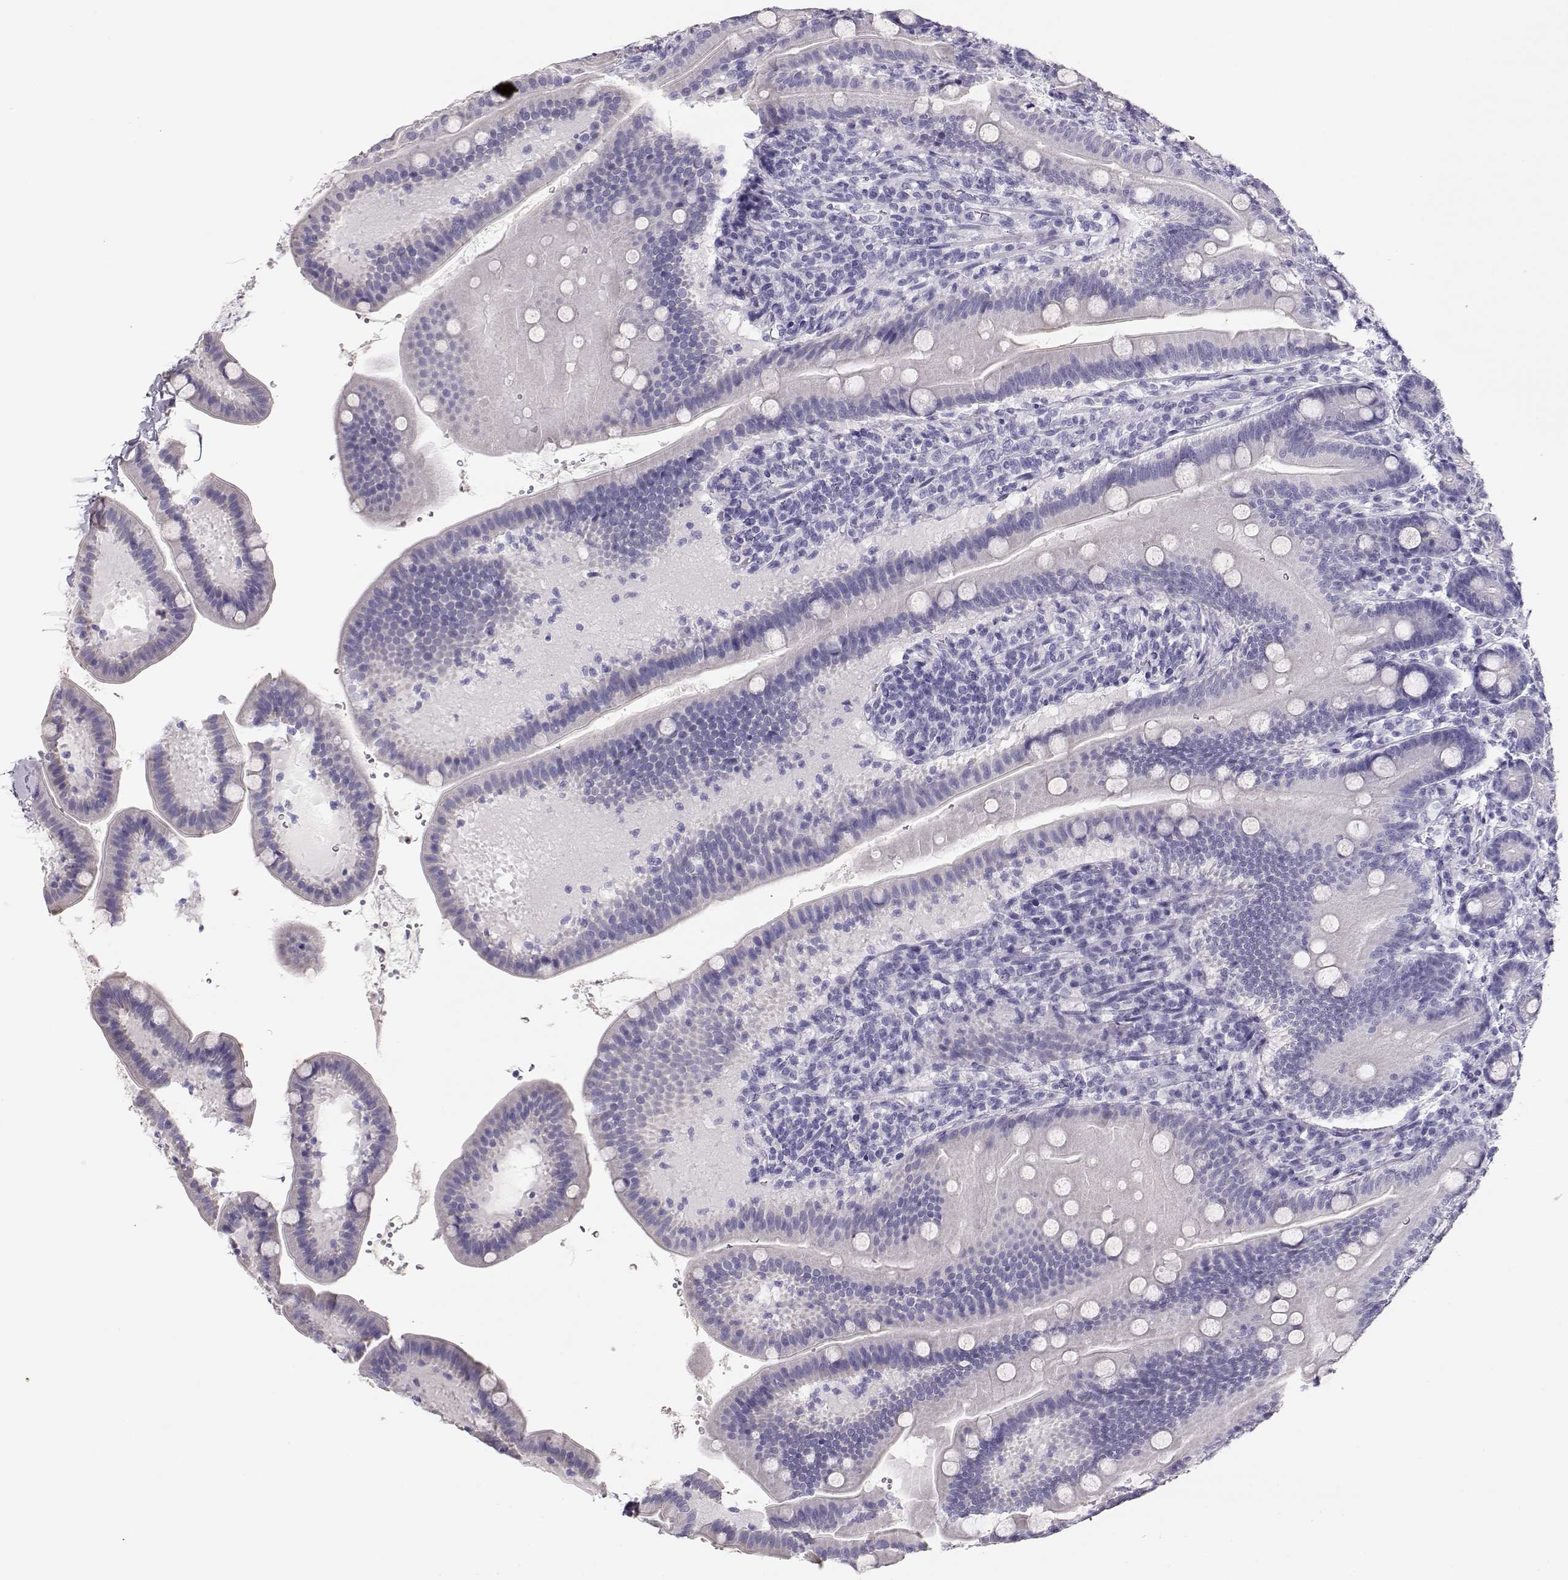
{"staining": {"intensity": "negative", "quantity": "none", "location": "none"}, "tissue": "small intestine", "cell_type": "Glandular cells", "image_type": "normal", "snomed": [{"axis": "morphology", "description": "Normal tissue, NOS"}, {"axis": "topography", "description": "Small intestine"}], "caption": "IHC micrograph of benign human small intestine stained for a protein (brown), which exhibits no expression in glandular cells.", "gene": "MAGEC1", "patient": {"sex": "male", "age": 66}}